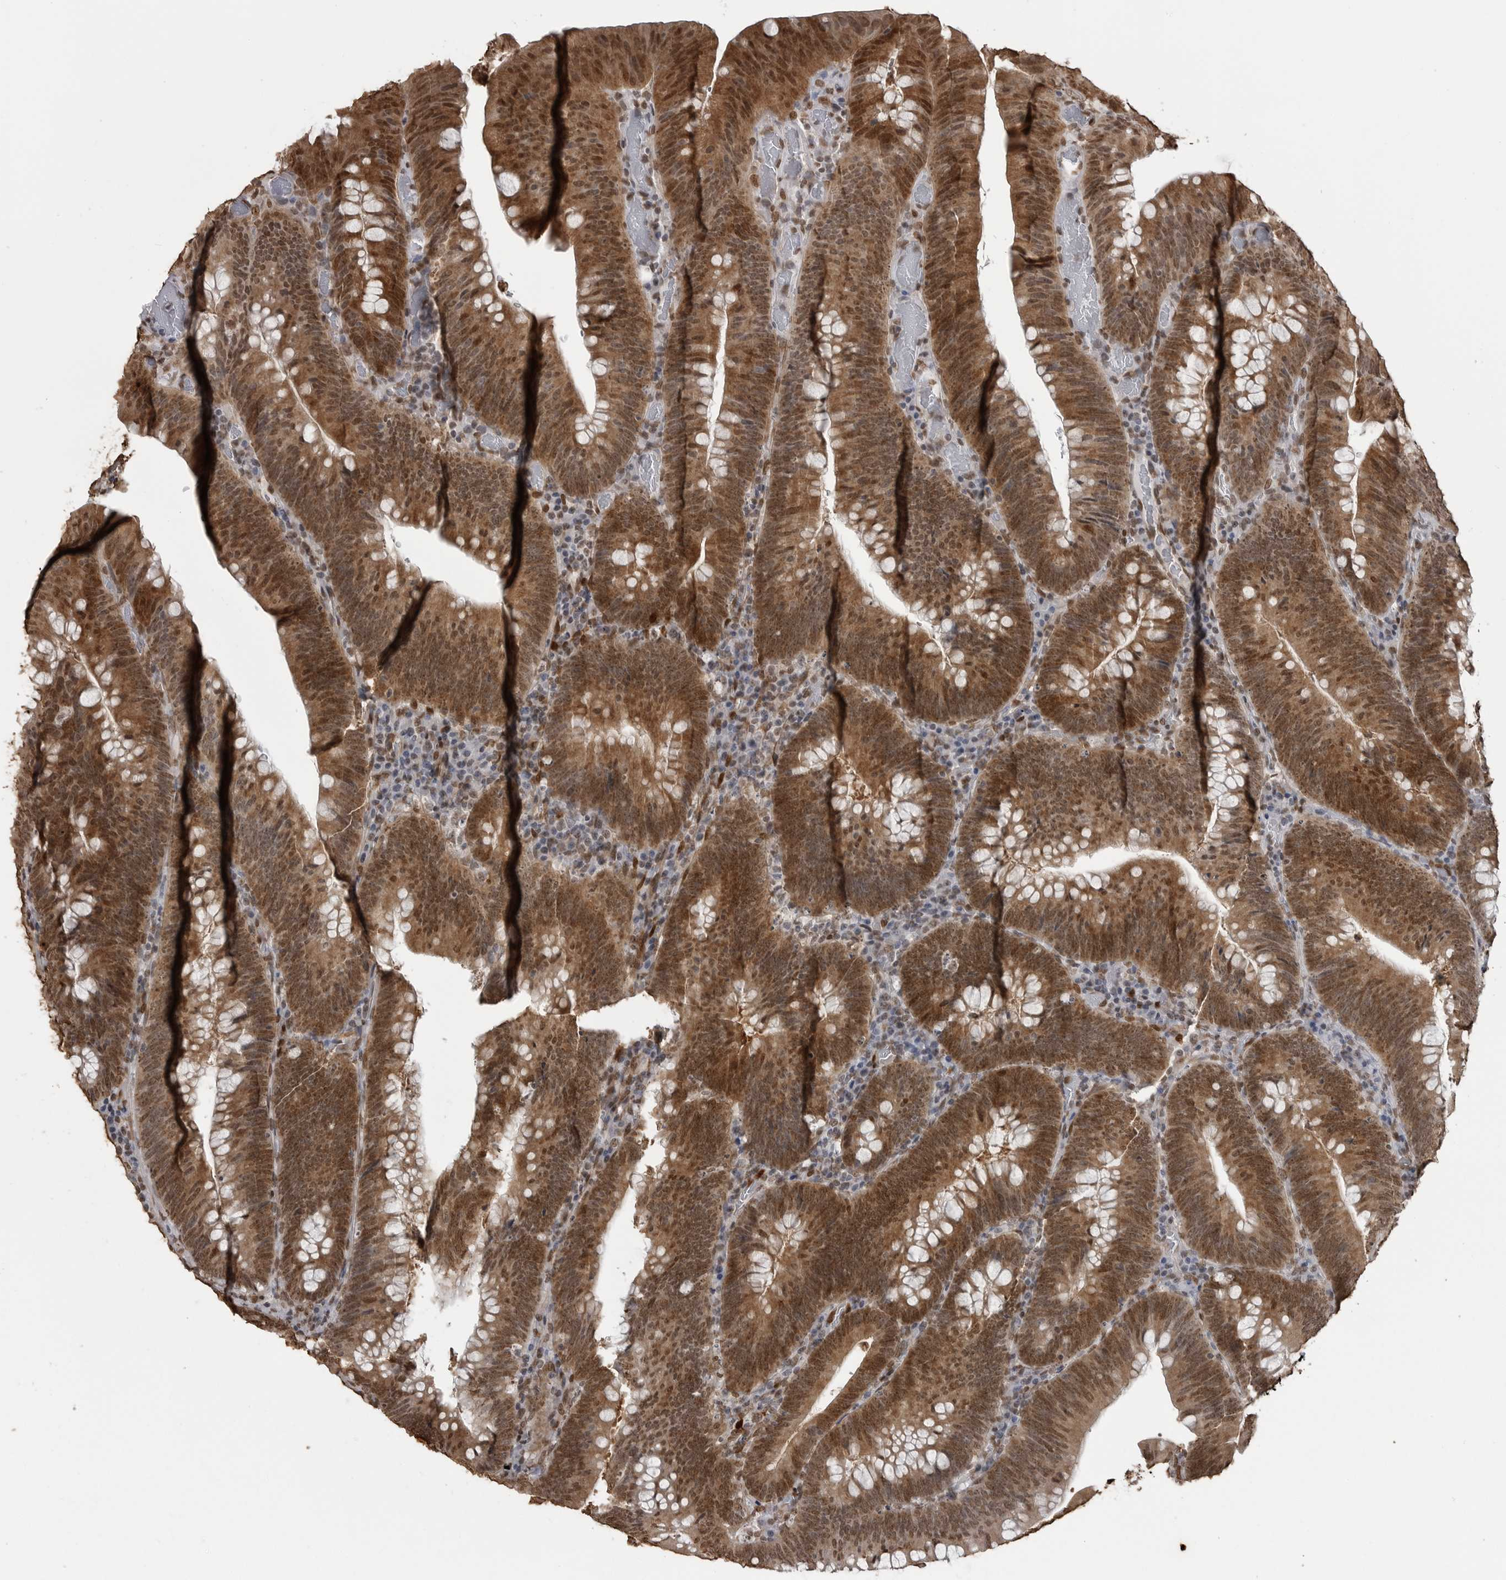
{"staining": {"intensity": "moderate", "quantity": ">75%", "location": "cytoplasmic/membranous,nuclear"}, "tissue": "colorectal cancer", "cell_type": "Tumor cells", "image_type": "cancer", "snomed": [{"axis": "morphology", "description": "Normal tissue, NOS"}, {"axis": "topography", "description": "Colon"}], "caption": "Human colorectal cancer stained with a protein marker exhibits moderate staining in tumor cells.", "gene": "SMAD2", "patient": {"sex": "female", "age": 82}}